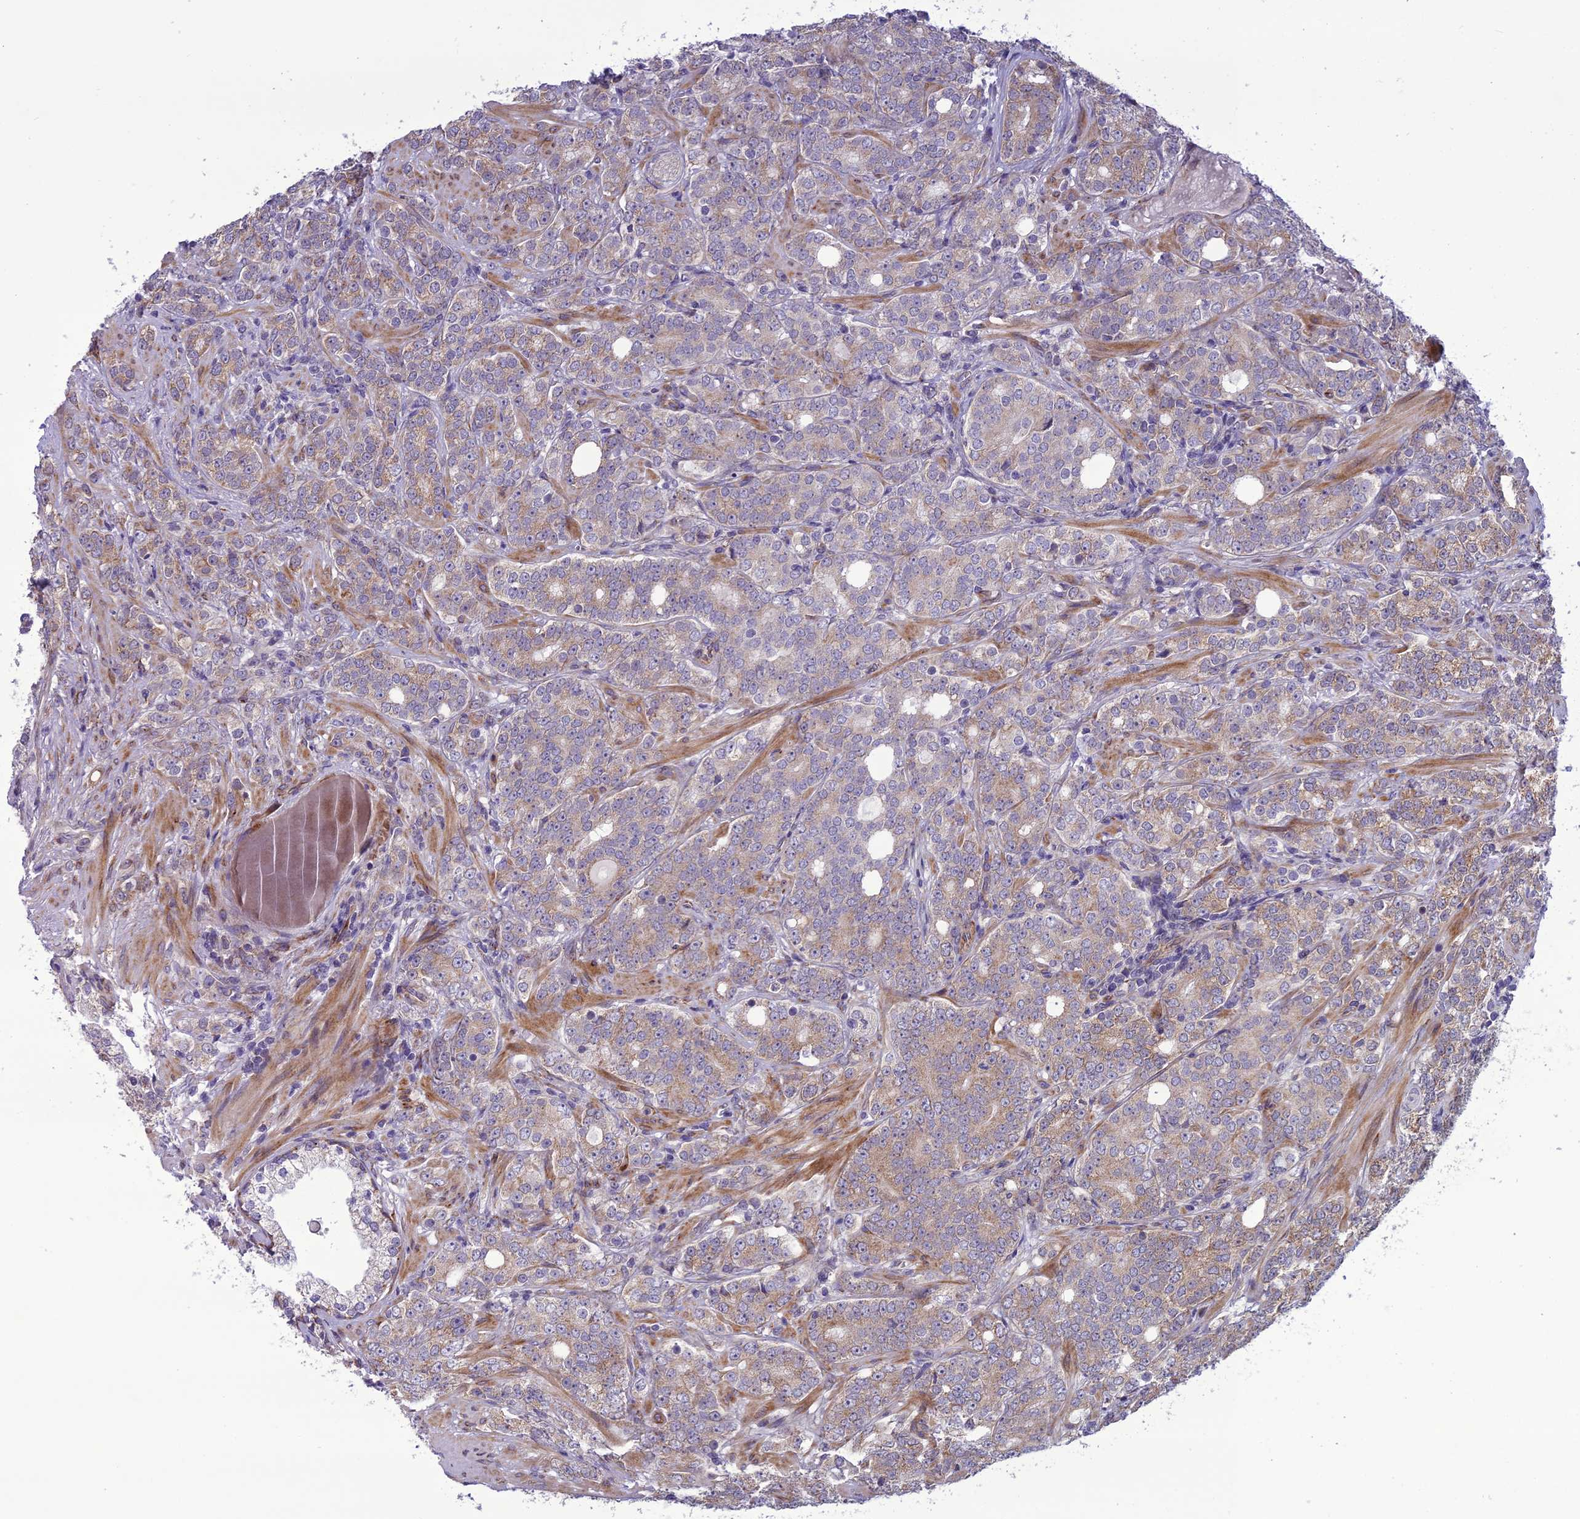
{"staining": {"intensity": "moderate", "quantity": "<25%", "location": "cytoplasmic/membranous"}, "tissue": "prostate cancer", "cell_type": "Tumor cells", "image_type": "cancer", "snomed": [{"axis": "morphology", "description": "Adenocarcinoma, High grade"}, {"axis": "topography", "description": "Prostate"}], "caption": "This micrograph displays immunohistochemistry (IHC) staining of prostate adenocarcinoma (high-grade), with low moderate cytoplasmic/membranous expression in approximately <25% of tumor cells.", "gene": "NODAL", "patient": {"sex": "male", "age": 64}}